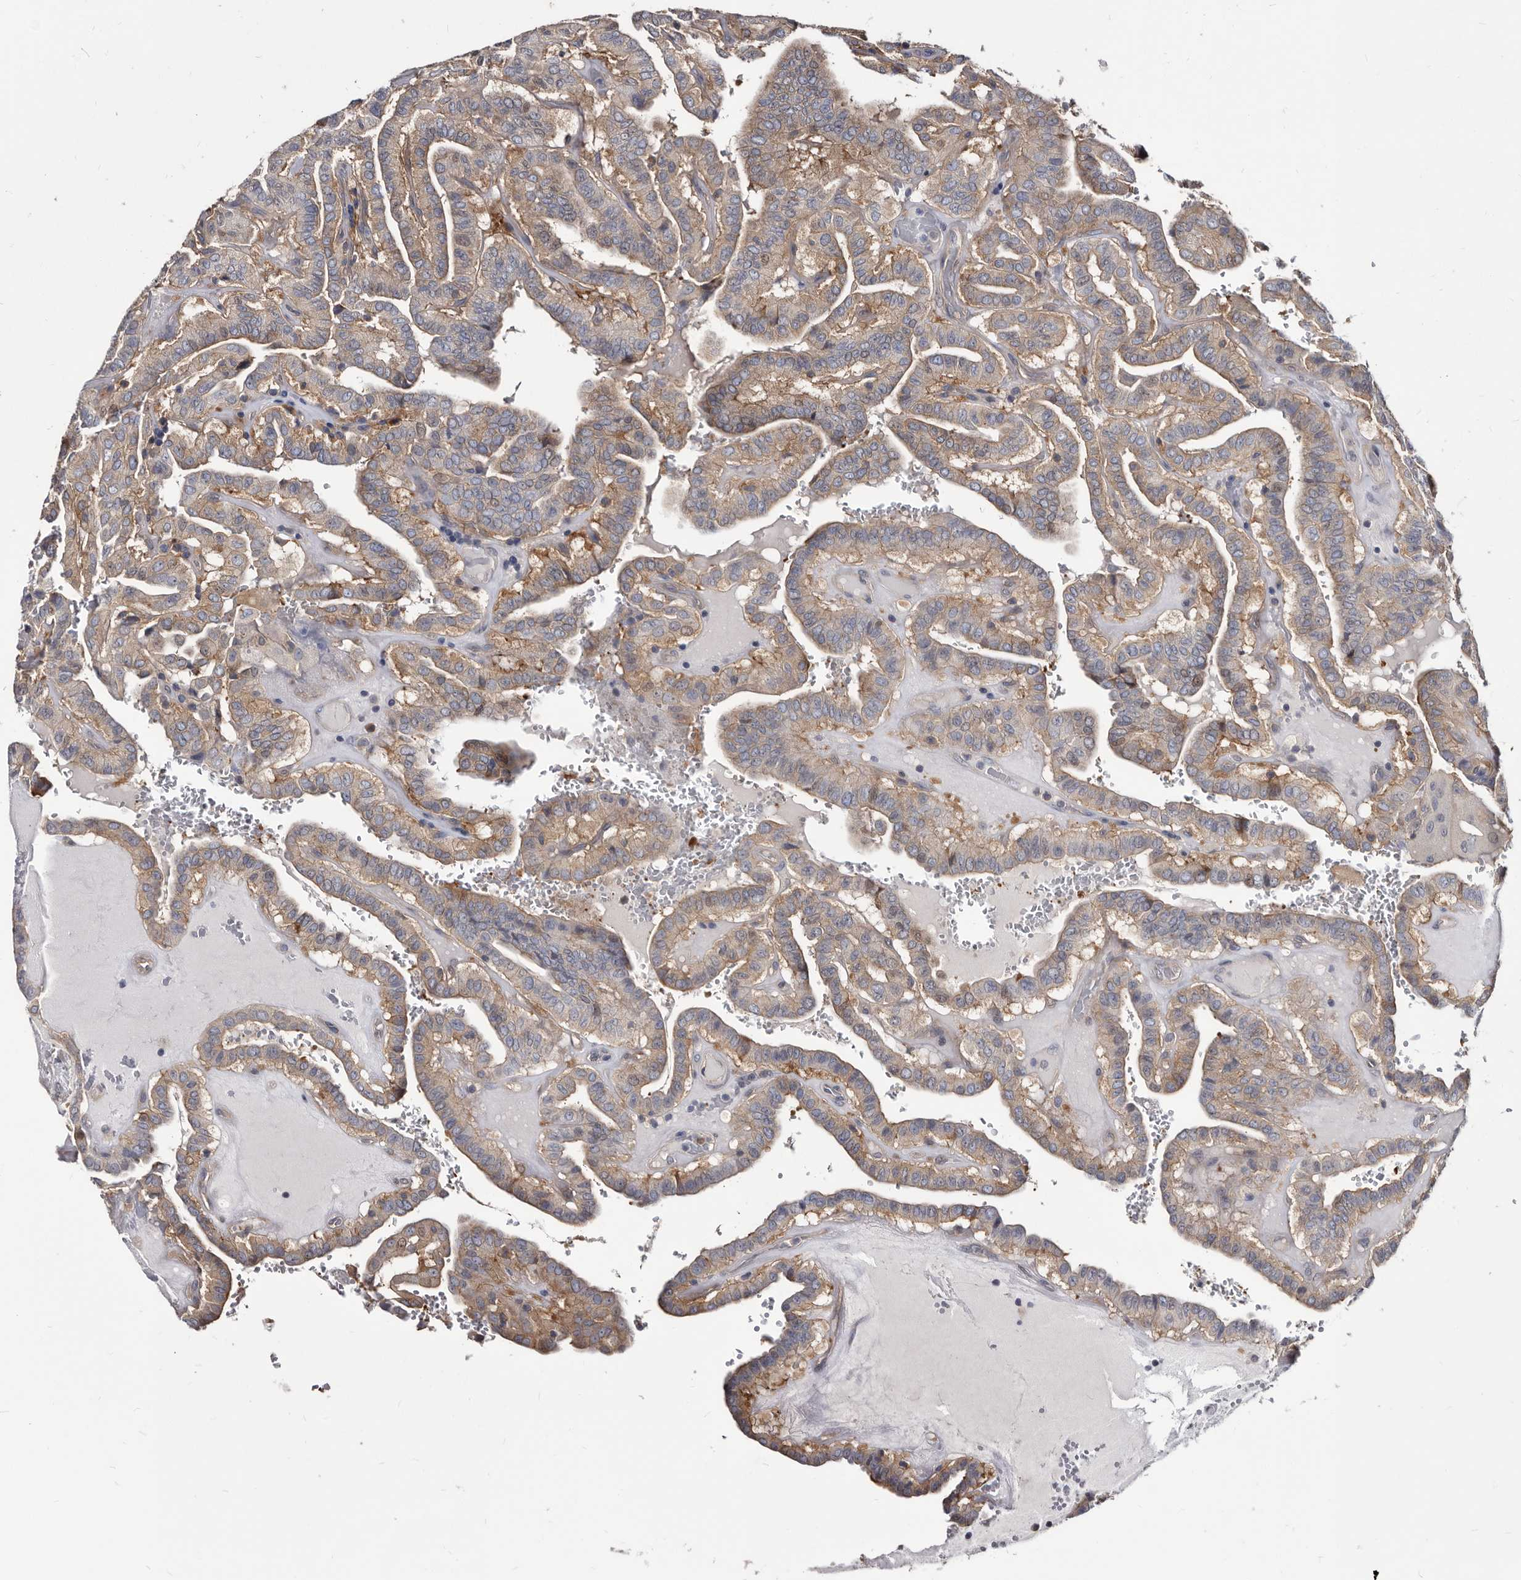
{"staining": {"intensity": "weak", "quantity": ">75%", "location": "cytoplasmic/membranous"}, "tissue": "thyroid cancer", "cell_type": "Tumor cells", "image_type": "cancer", "snomed": [{"axis": "morphology", "description": "Papillary adenocarcinoma, NOS"}, {"axis": "topography", "description": "Thyroid gland"}], "caption": "The image reveals immunohistochemical staining of thyroid cancer. There is weak cytoplasmic/membranous positivity is appreciated in approximately >75% of tumor cells.", "gene": "ABCF2", "patient": {"sex": "male", "age": 77}}